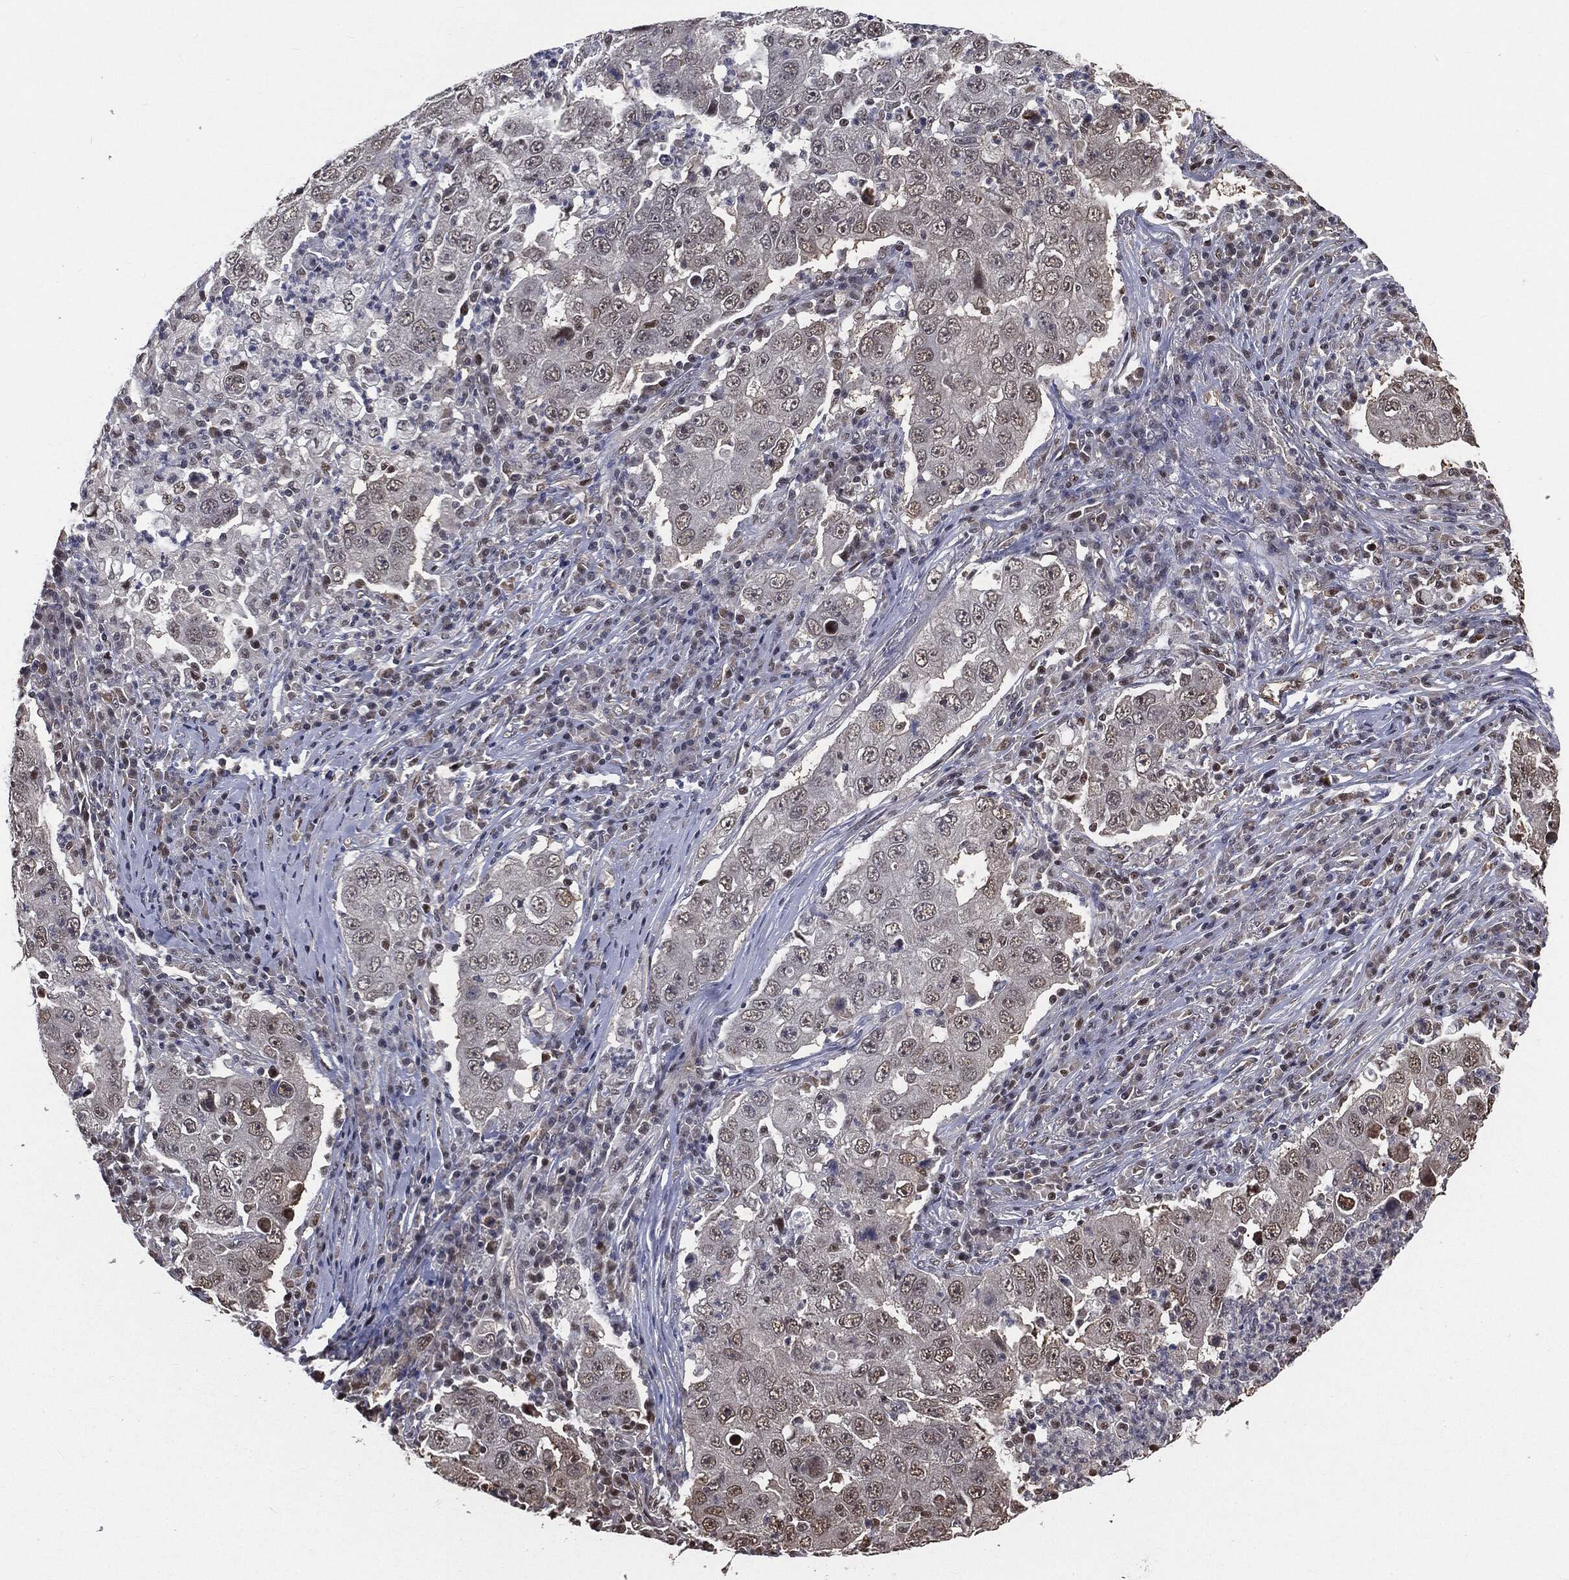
{"staining": {"intensity": "negative", "quantity": "none", "location": "none"}, "tissue": "lung cancer", "cell_type": "Tumor cells", "image_type": "cancer", "snomed": [{"axis": "morphology", "description": "Adenocarcinoma, NOS"}, {"axis": "topography", "description": "Lung"}], "caption": "Image shows no significant protein staining in tumor cells of lung cancer (adenocarcinoma).", "gene": "SHLD2", "patient": {"sex": "male", "age": 73}}